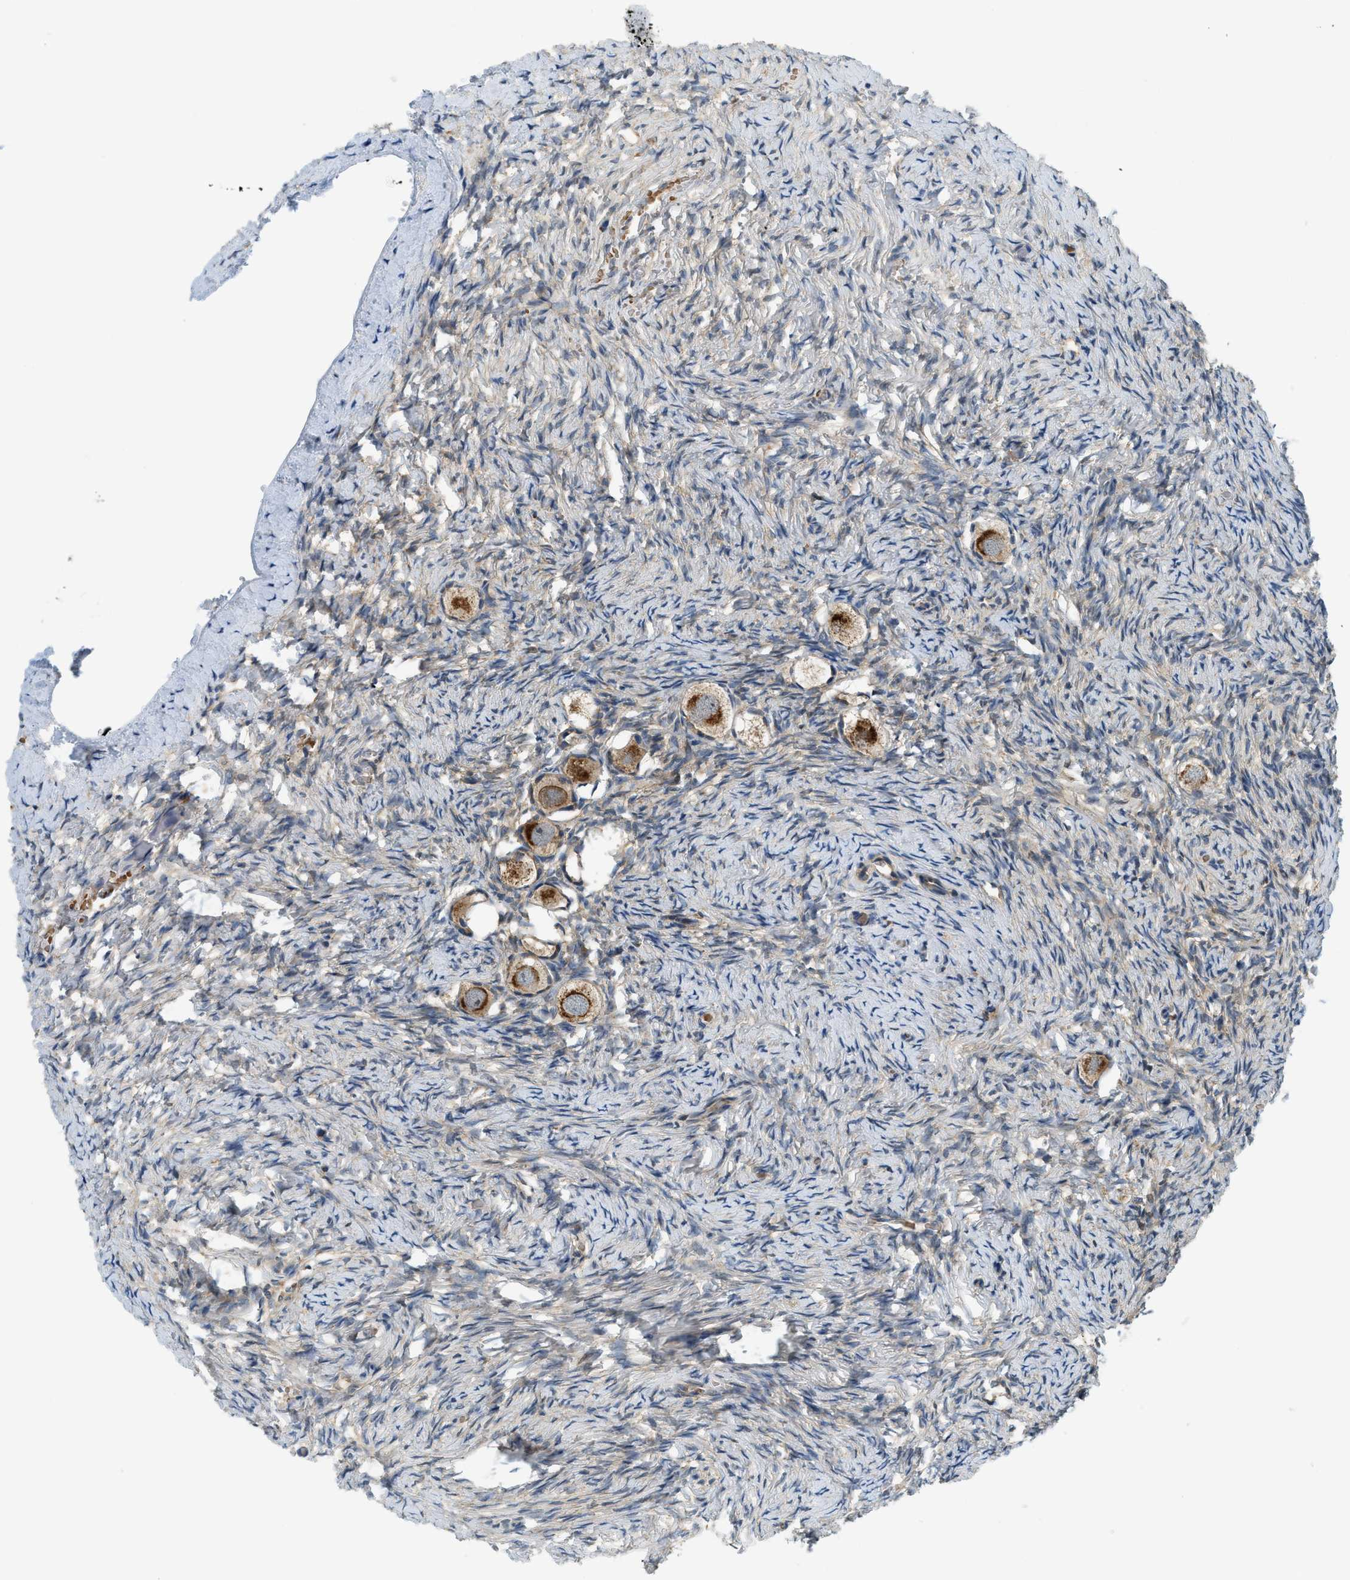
{"staining": {"intensity": "moderate", "quantity": ">75%", "location": "cytoplasmic/membranous"}, "tissue": "ovary", "cell_type": "Follicle cells", "image_type": "normal", "snomed": [{"axis": "morphology", "description": "Normal tissue, NOS"}, {"axis": "topography", "description": "Ovary"}], "caption": "DAB immunohistochemical staining of benign human ovary exhibits moderate cytoplasmic/membranous protein staining in approximately >75% of follicle cells.", "gene": "KCNK1", "patient": {"sex": "female", "age": 27}}